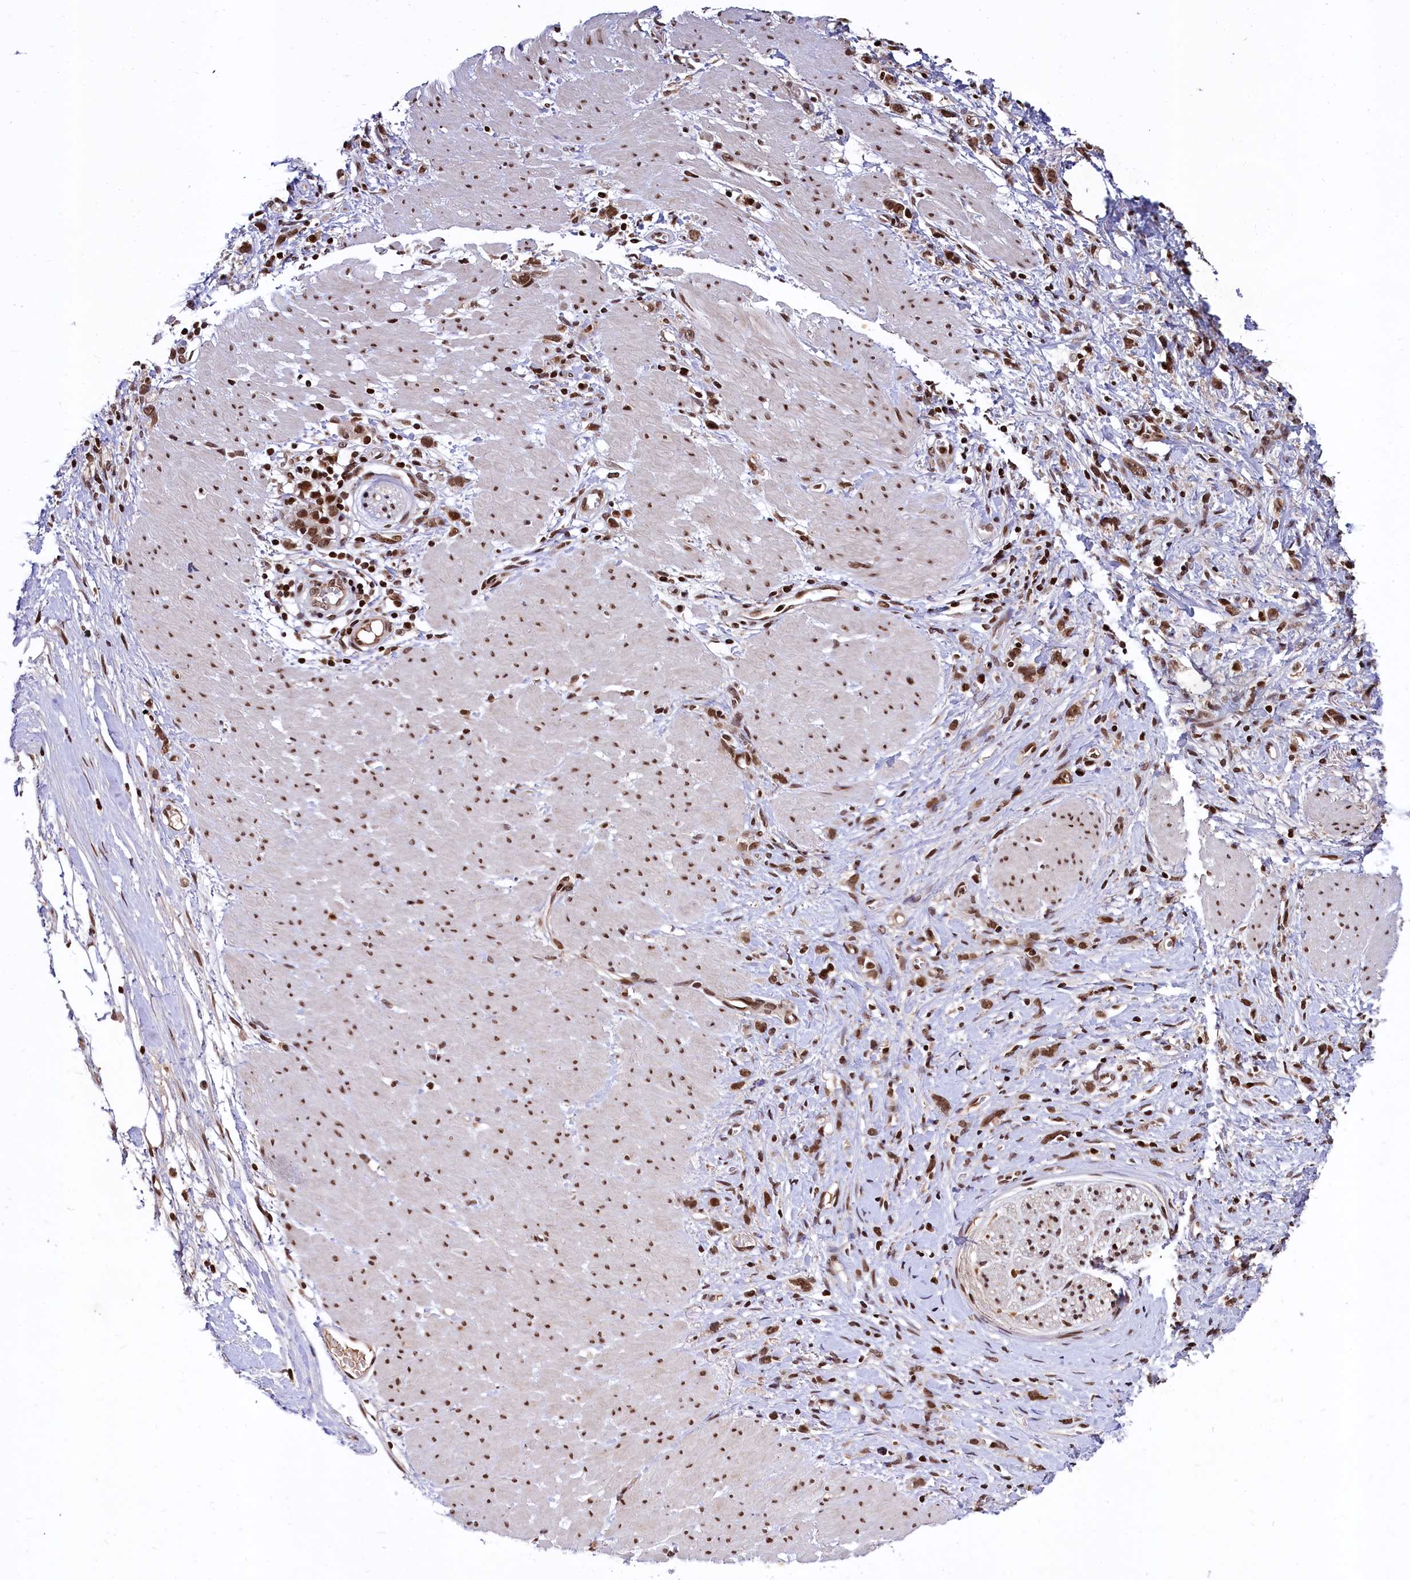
{"staining": {"intensity": "moderate", "quantity": ">75%", "location": "nuclear"}, "tissue": "stomach cancer", "cell_type": "Tumor cells", "image_type": "cancer", "snomed": [{"axis": "morphology", "description": "Adenocarcinoma, NOS"}, {"axis": "topography", "description": "Stomach"}], "caption": "A brown stain shows moderate nuclear expression of a protein in human adenocarcinoma (stomach) tumor cells.", "gene": "FAM217B", "patient": {"sex": "female", "age": 76}}